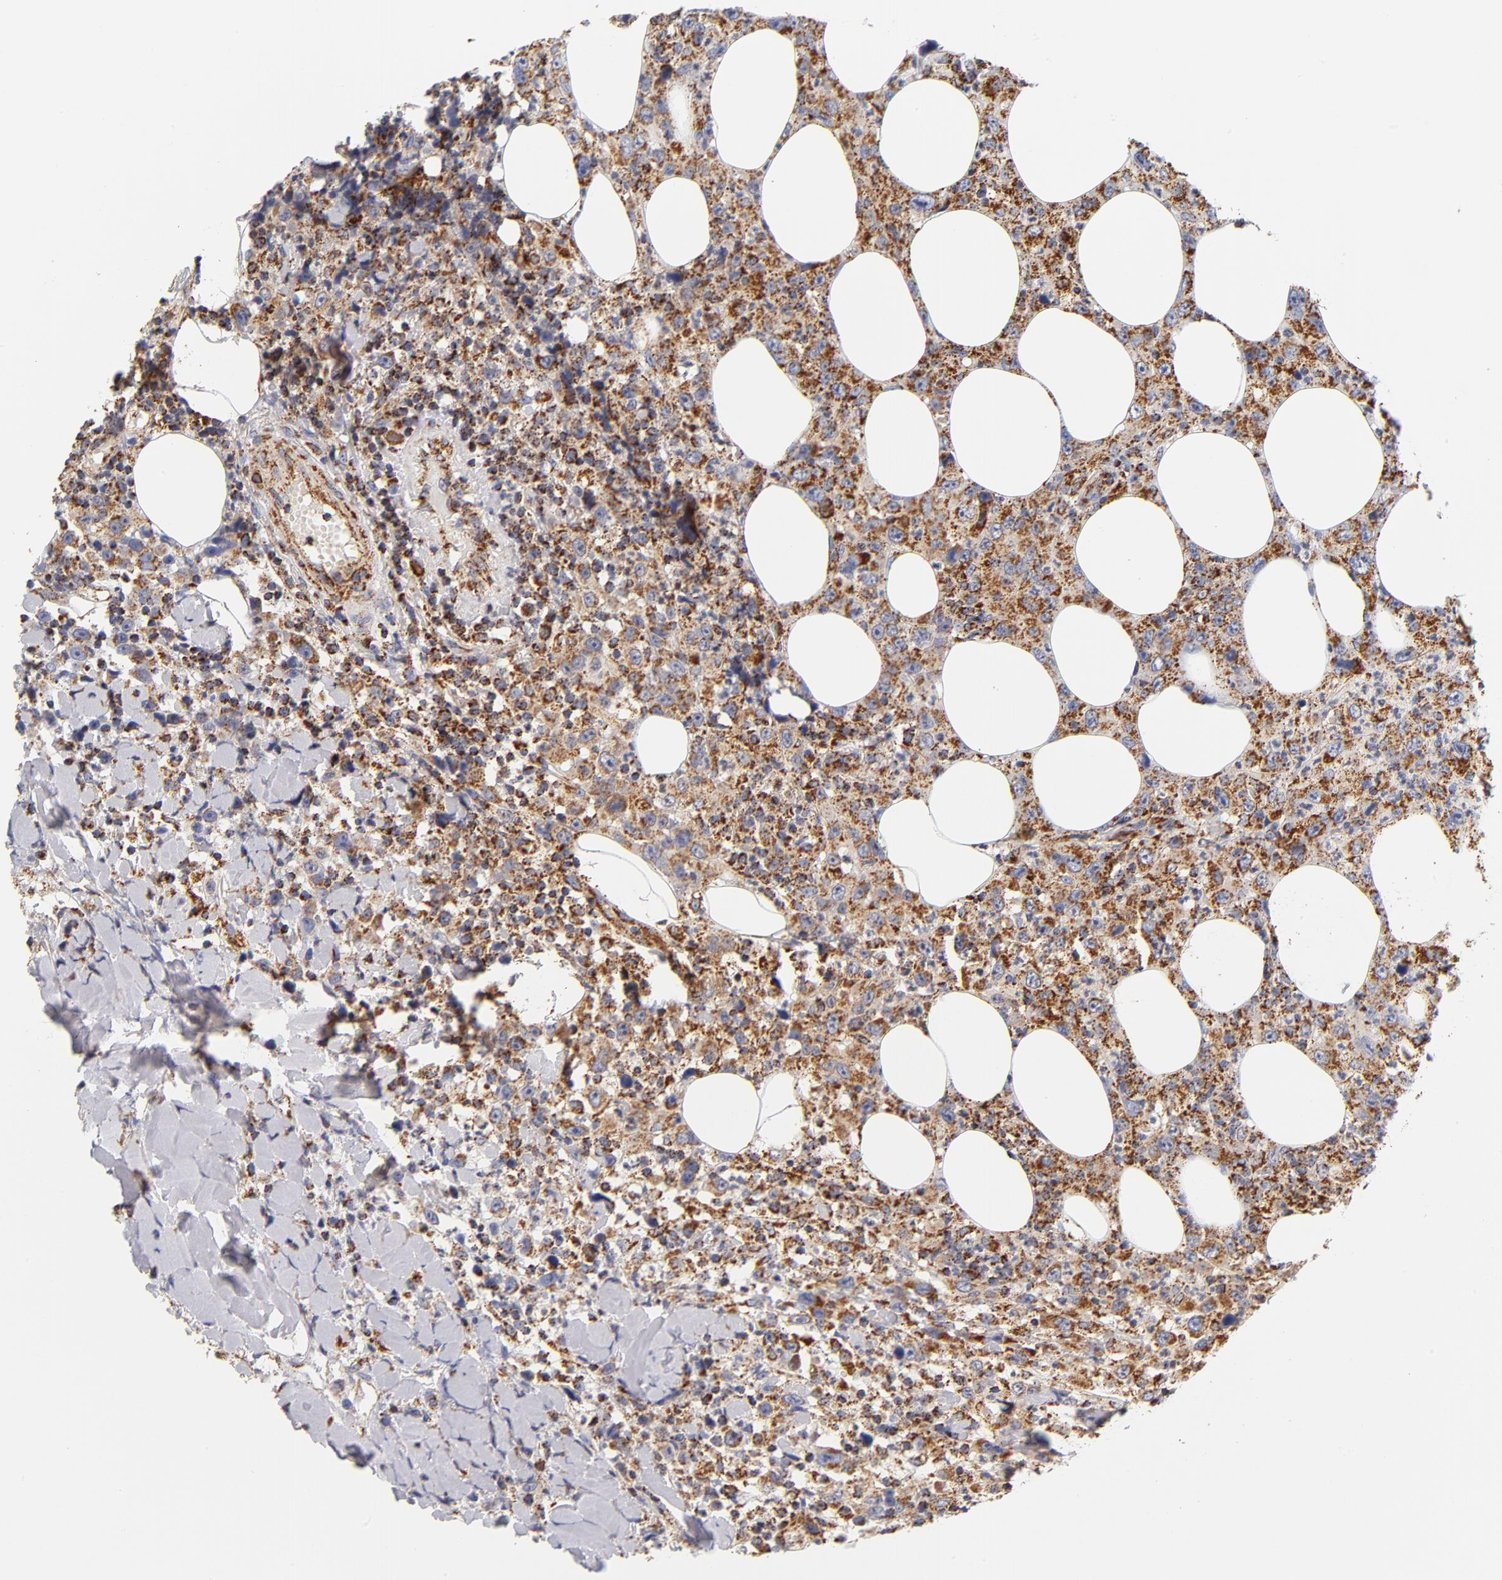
{"staining": {"intensity": "strong", "quantity": ">75%", "location": "cytoplasmic/membranous"}, "tissue": "thyroid cancer", "cell_type": "Tumor cells", "image_type": "cancer", "snomed": [{"axis": "morphology", "description": "Carcinoma, NOS"}, {"axis": "topography", "description": "Thyroid gland"}], "caption": "The histopathology image displays staining of carcinoma (thyroid), revealing strong cytoplasmic/membranous protein staining (brown color) within tumor cells. (DAB (3,3'-diaminobenzidine) = brown stain, brightfield microscopy at high magnification).", "gene": "ECHS1", "patient": {"sex": "female", "age": 77}}